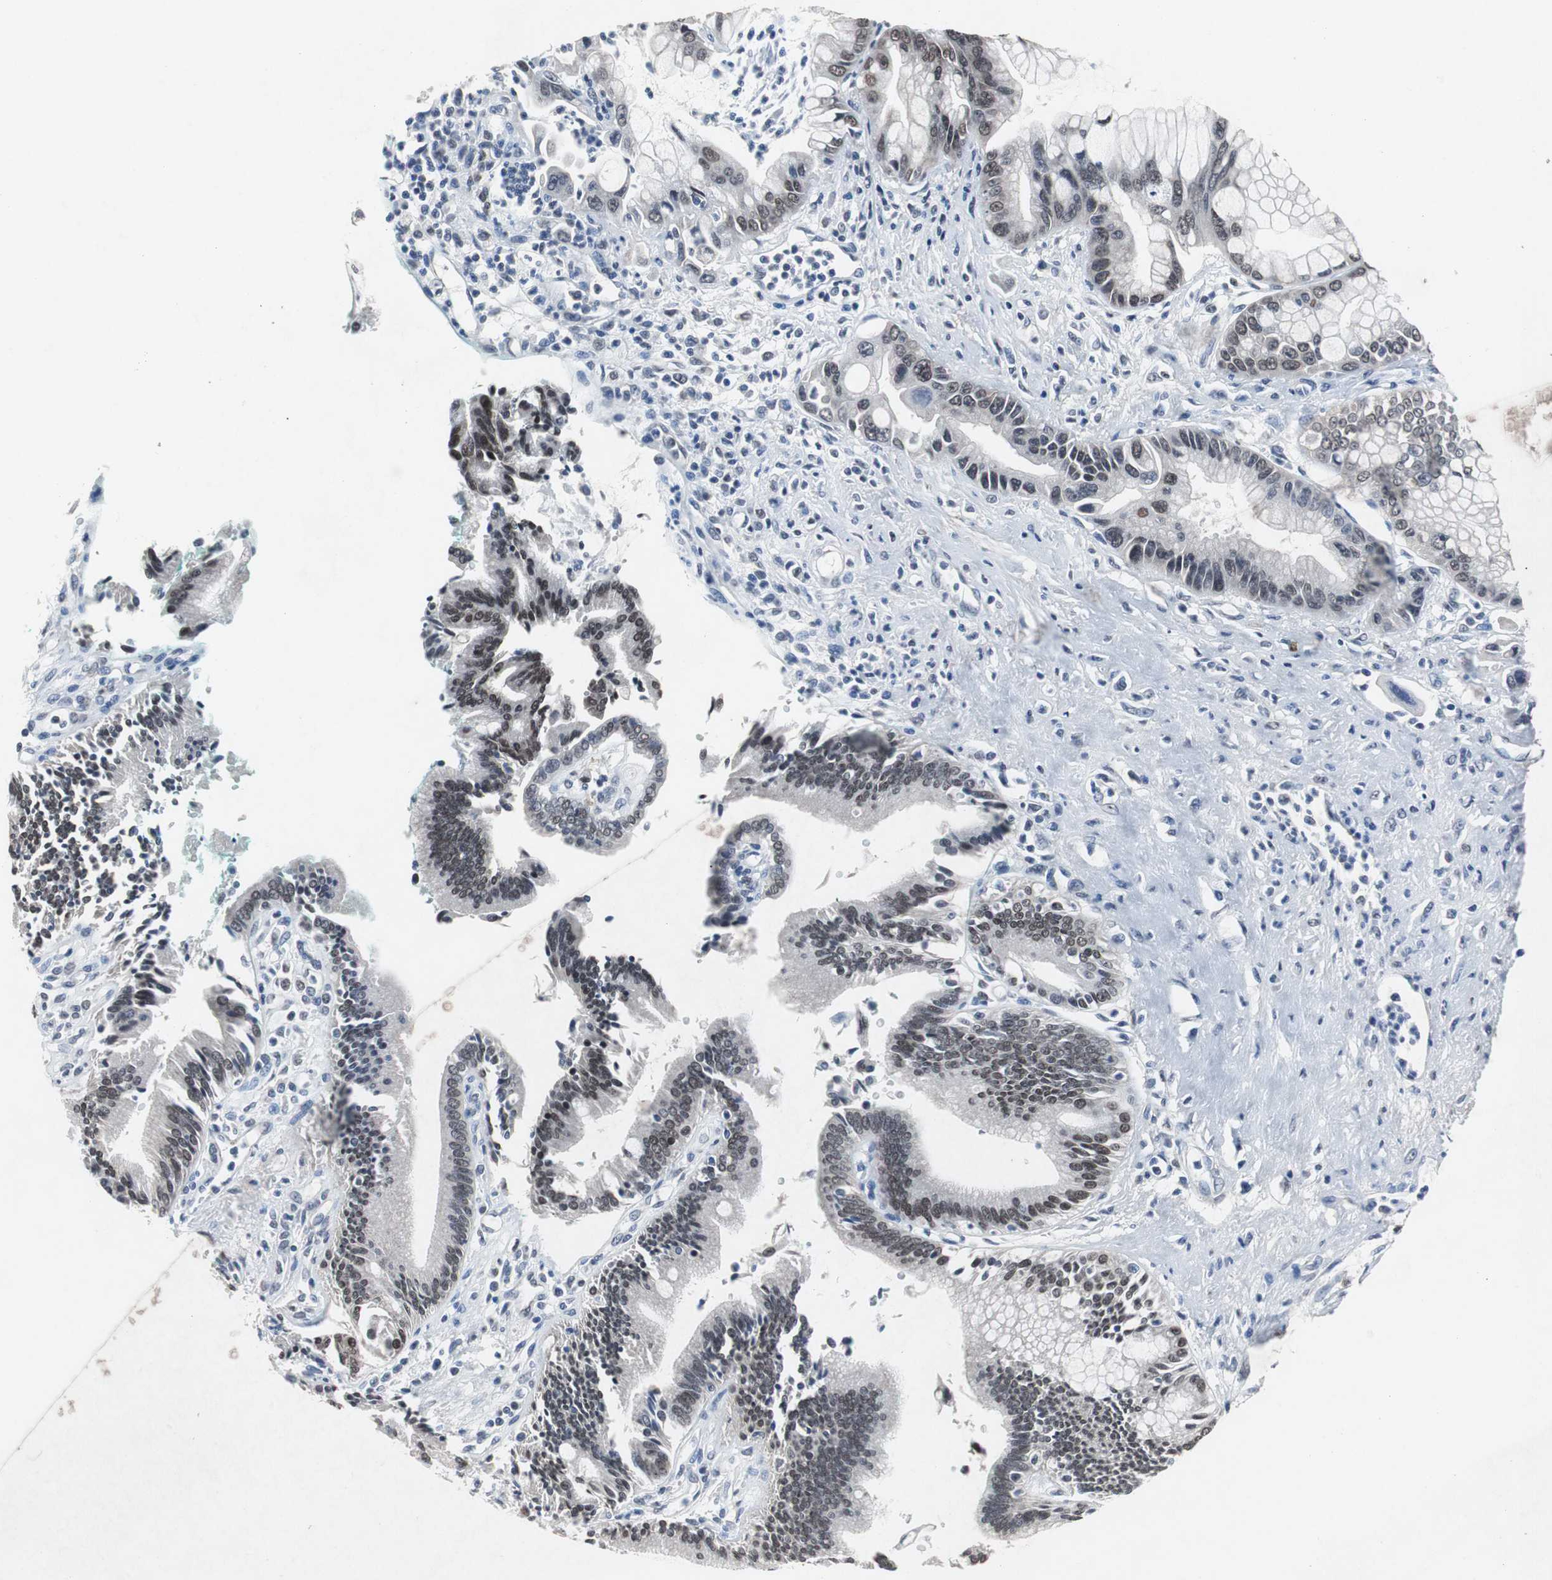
{"staining": {"intensity": "moderate", "quantity": ">75%", "location": "nuclear"}, "tissue": "pancreatic cancer", "cell_type": "Tumor cells", "image_type": "cancer", "snomed": [{"axis": "morphology", "description": "Adenocarcinoma, NOS"}, {"axis": "topography", "description": "Pancreas"}], "caption": "An immunohistochemistry (IHC) photomicrograph of neoplastic tissue is shown. Protein staining in brown highlights moderate nuclear positivity in pancreatic cancer (adenocarcinoma) within tumor cells.", "gene": "RBM47", "patient": {"sex": "male", "age": 59}}